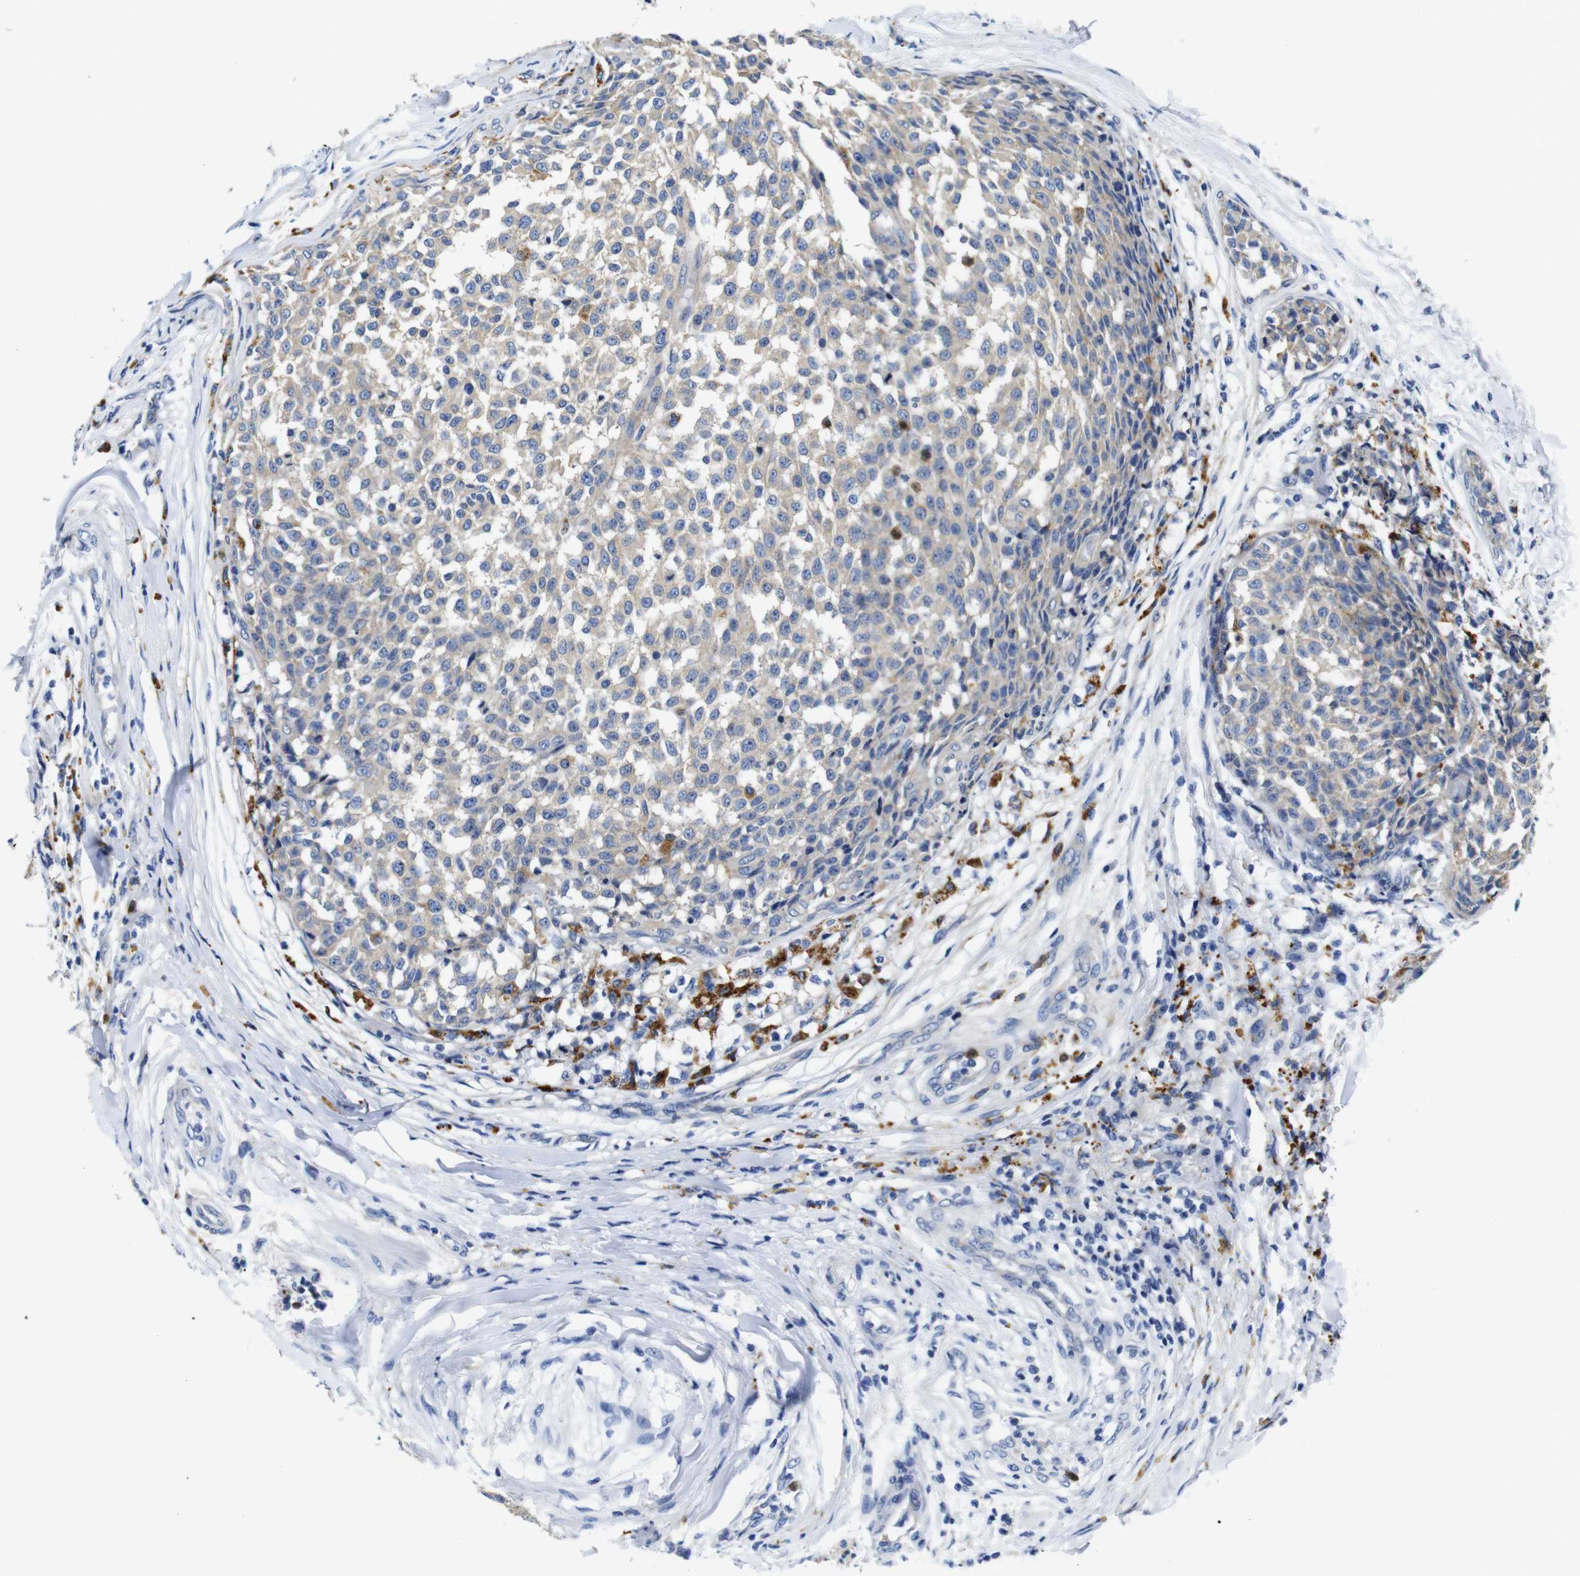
{"staining": {"intensity": "weak", "quantity": ">75%", "location": "cytoplasmic/membranous"}, "tissue": "testis cancer", "cell_type": "Tumor cells", "image_type": "cancer", "snomed": [{"axis": "morphology", "description": "Seminoma, NOS"}, {"axis": "topography", "description": "Testis"}], "caption": "This photomicrograph shows immunohistochemistry (IHC) staining of testis cancer, with low weak cytoplasmic/membranous expression in approximately >75% of tumor cells.", "gene": "GIMAP2", "patient": {"sex": "male", "age": 59}}